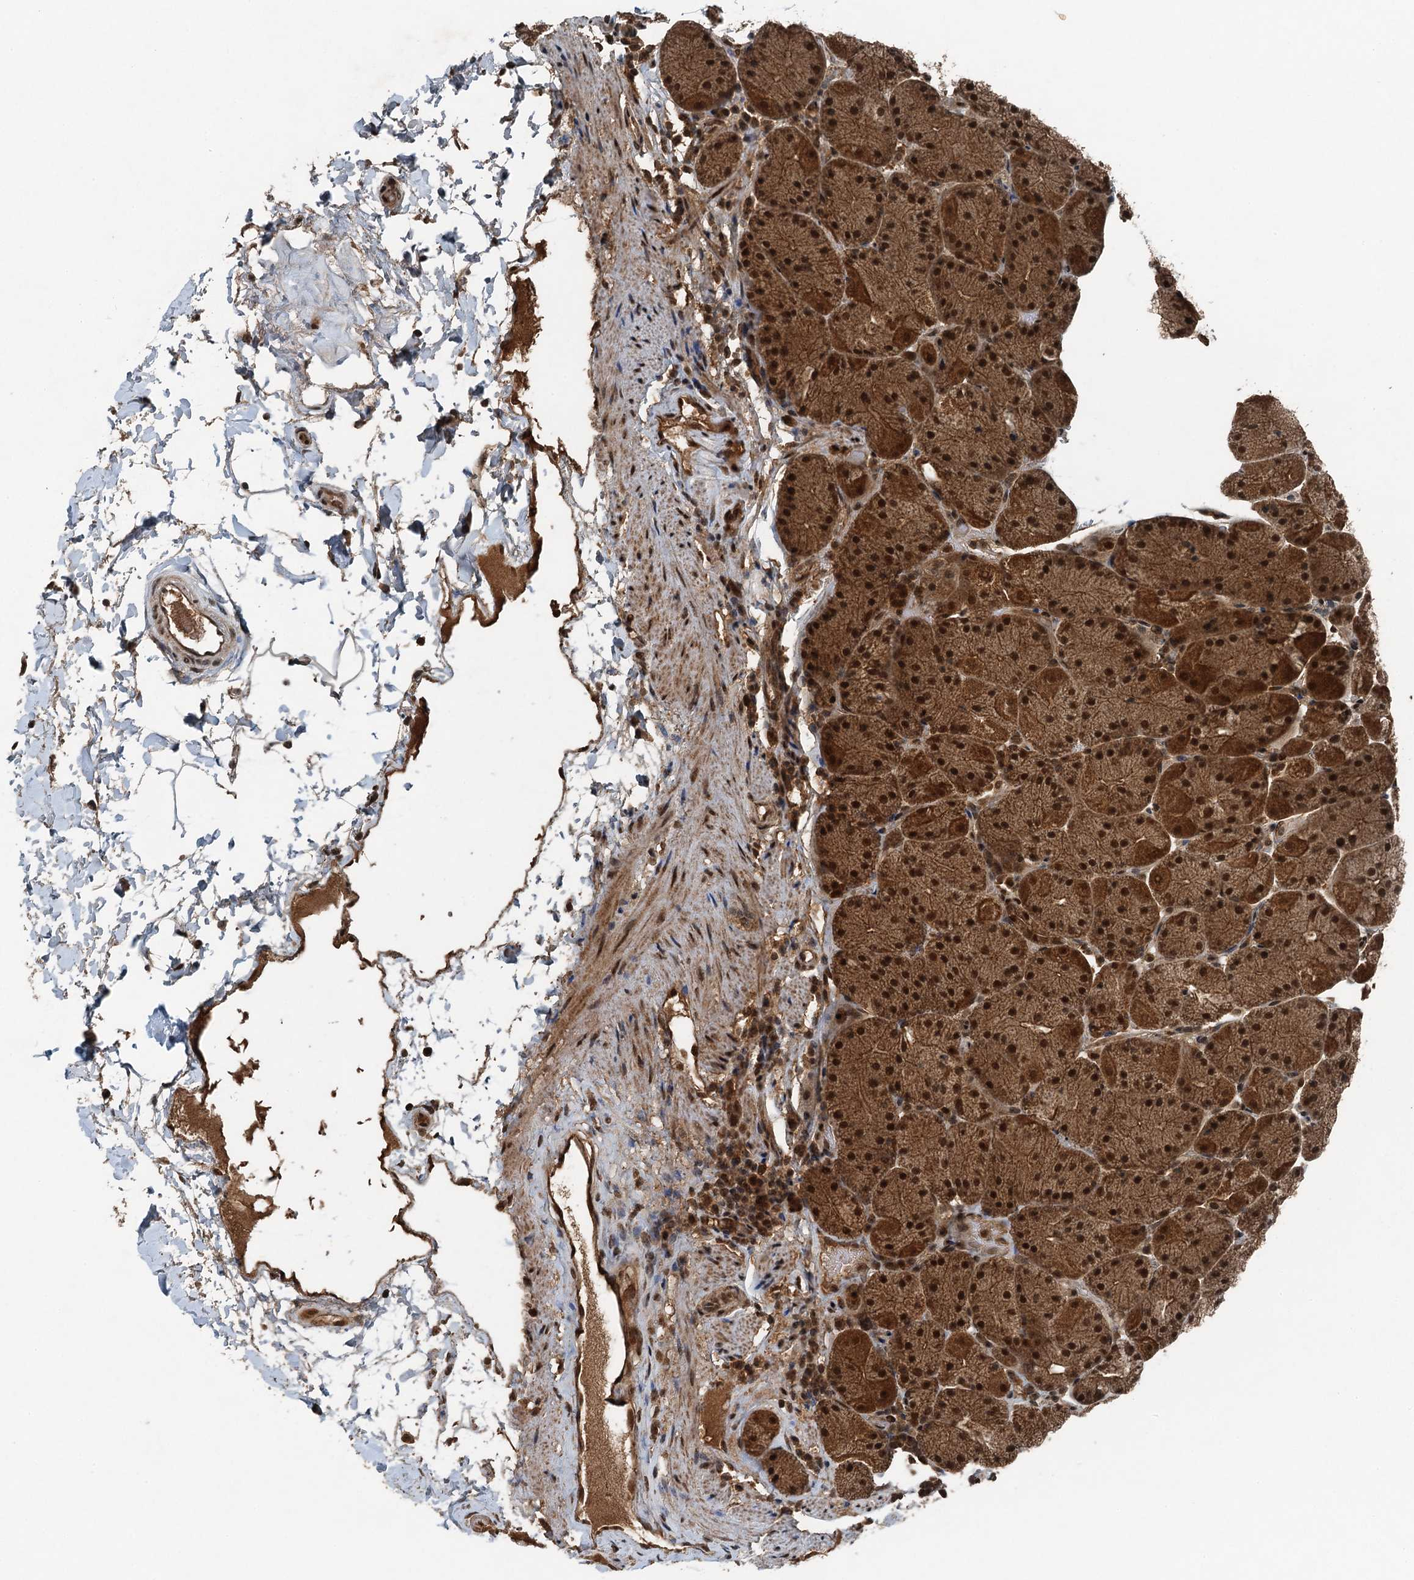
{"staining": {"intensity": "strong", "quantity": ">75%", "location": "cytoplasmic/membranous,nuclear"}, "tissue": "stomach", "cell_type": "Glandular cells", "image_type": "normal", "snomed": [{"axis": "morphology", "description": "Normal tissue, NOS"}, {"axis": "topography", "description": "Stomach, upper"}, {"axis": "topography", "description": "Stomach, lower"}], "caption": "This image displays benign stomach stained with IHC to label a protein in brown. The cytoplasmic/membranous,nuclear of glandular cells show strong positivity for the protein. Nuclei are counter-stained blue.", "gene": "UBXN6", "patient": {"sex": "male", "age": 67}}